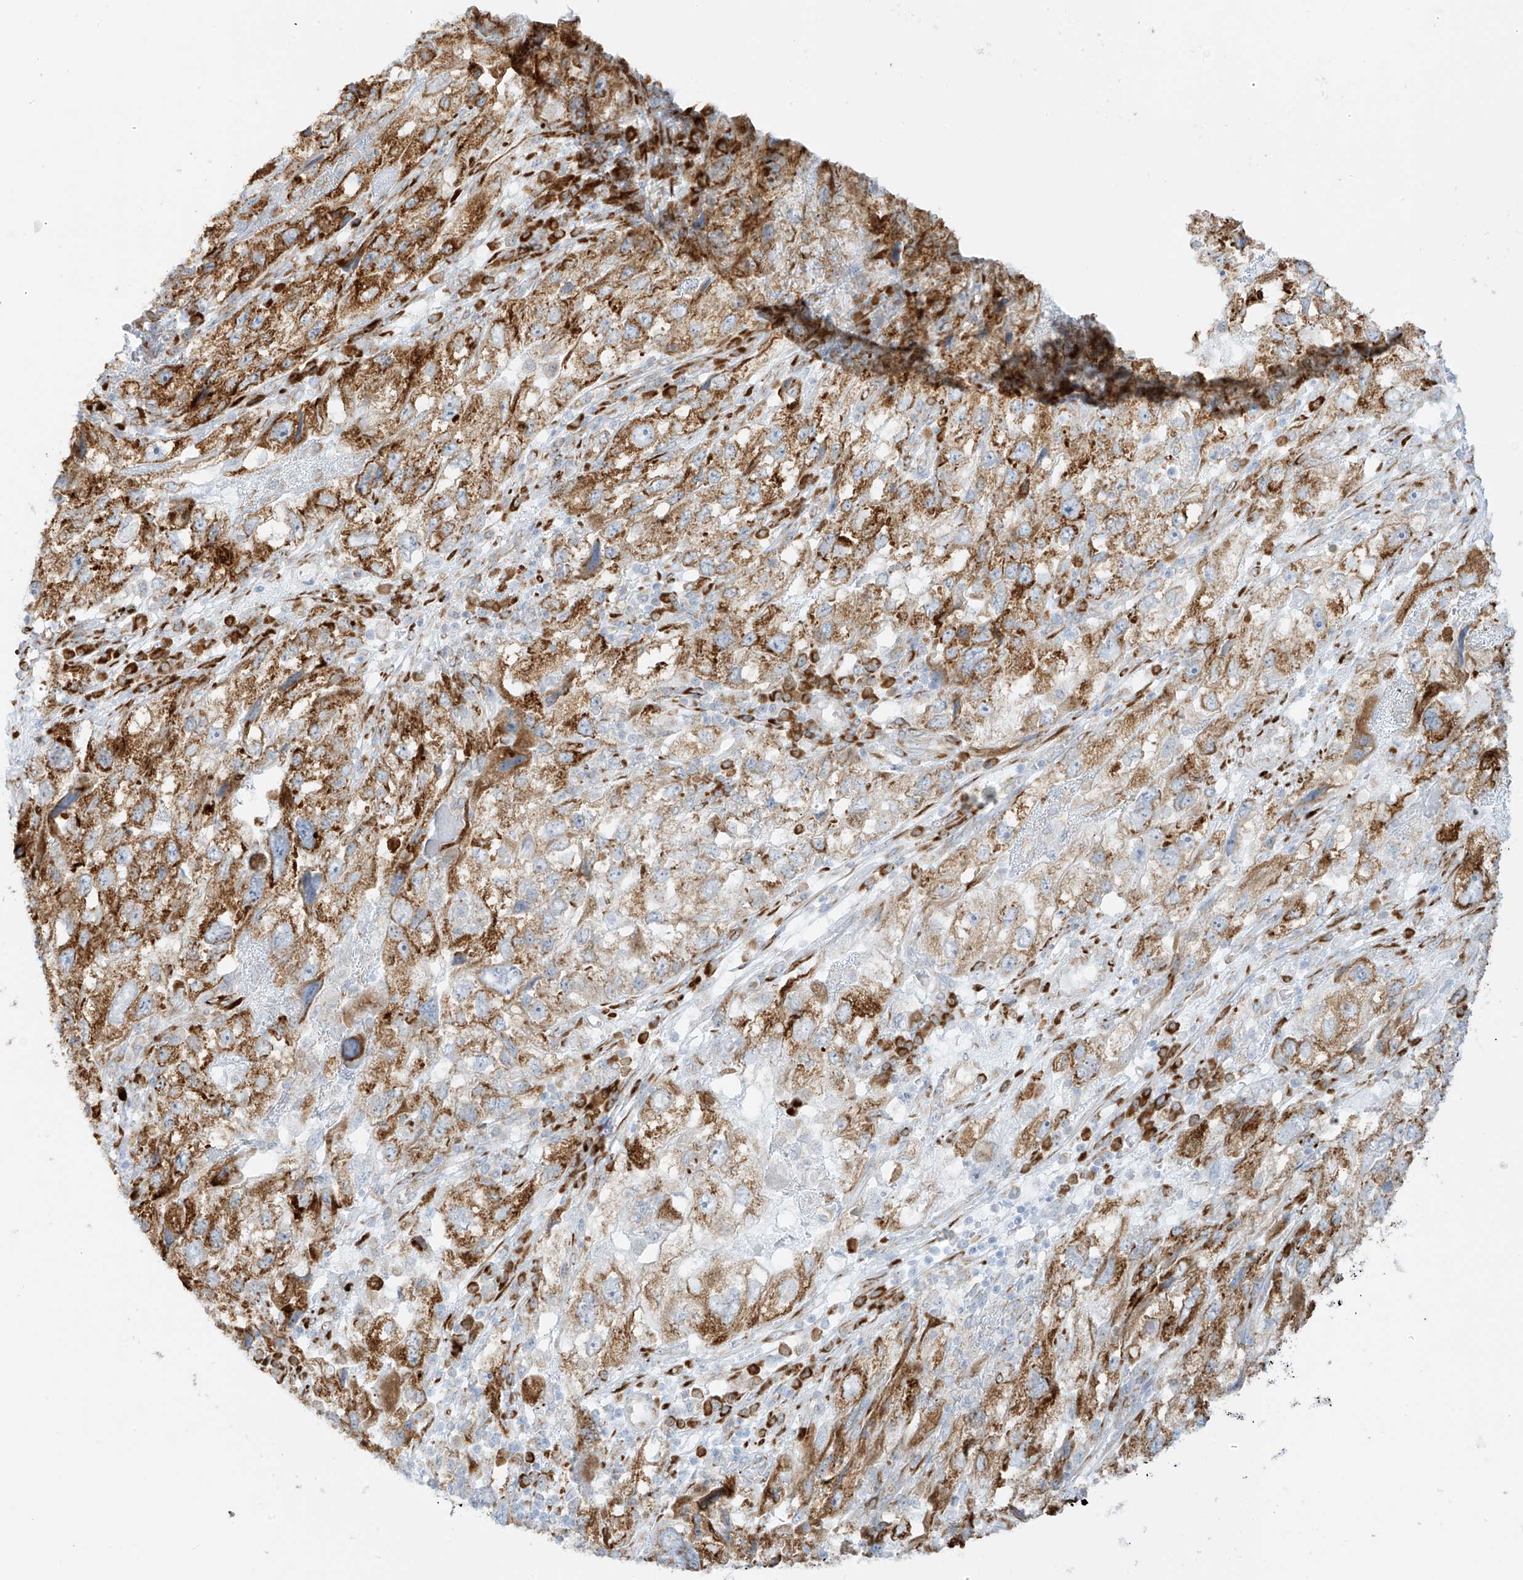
{"staining": {"intensity": "moderate", "quantity": ">75%", "location": "cytoplasmic/membranous"}, "tissue": "endometrial cancer", "cell_type": "Tumor cells", "image_type": "cancer", "snomed": [{"axis": "morphology", "description": "Adenocarcinoma, NOS"}, {"axis": "topography", "description": "Endometrium"}], "caption": "Immunohistochemistry (IHC) staining of endometrial cancer, which displays medium levels of moderate cytoplasmic/membranous staining in approximately >75% of tumor cells indicating moderate cytoplasmic/membranous protein expression. The staining was performed using DAB (3,3'-diaminobenzidine) (brown) for protein detection and nuclei were counterstained in hematoxylin (blue).", "gene": "LRRC59", "patient": {"sex": "female", "age": 49}}